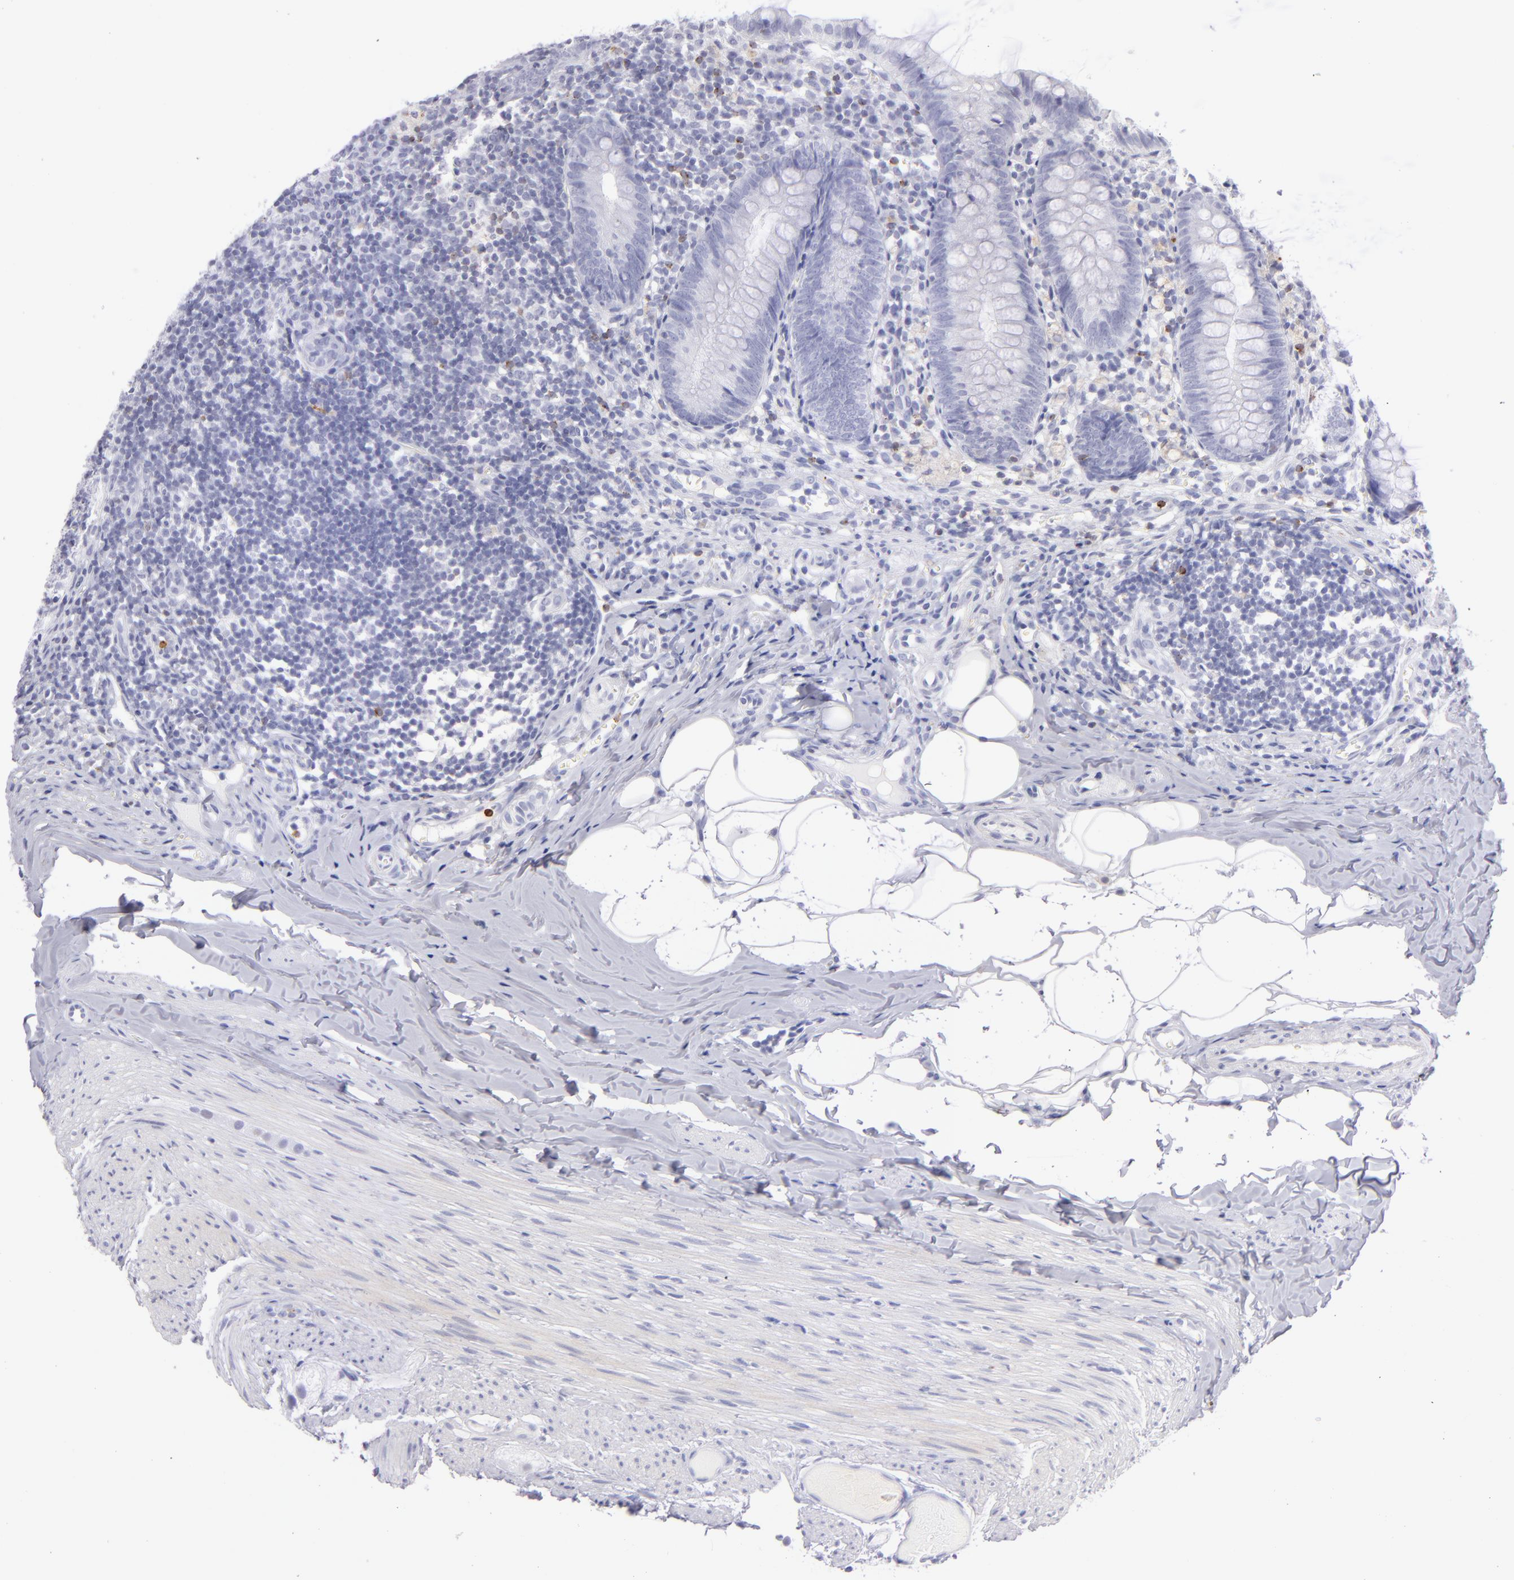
{"staining": {"intensity": "negative", "quantity": "none", "location": "none"}, "tissue": "appendix", "cell_type": "Glandular cells", "image_type": "normal", "snomed": [{"axis": "morphology", "description": "Normal tissue, NOS"}, {"axis": "topography", "description": "Appendix"}], "caption": "Immunohistochemistry photomicrograph of benign appendix: human appendix stained with DAB shows no significant protein staining in glandular cells.", "gene": "PRF1", "patient": {"sex": "female", "age": 9}}